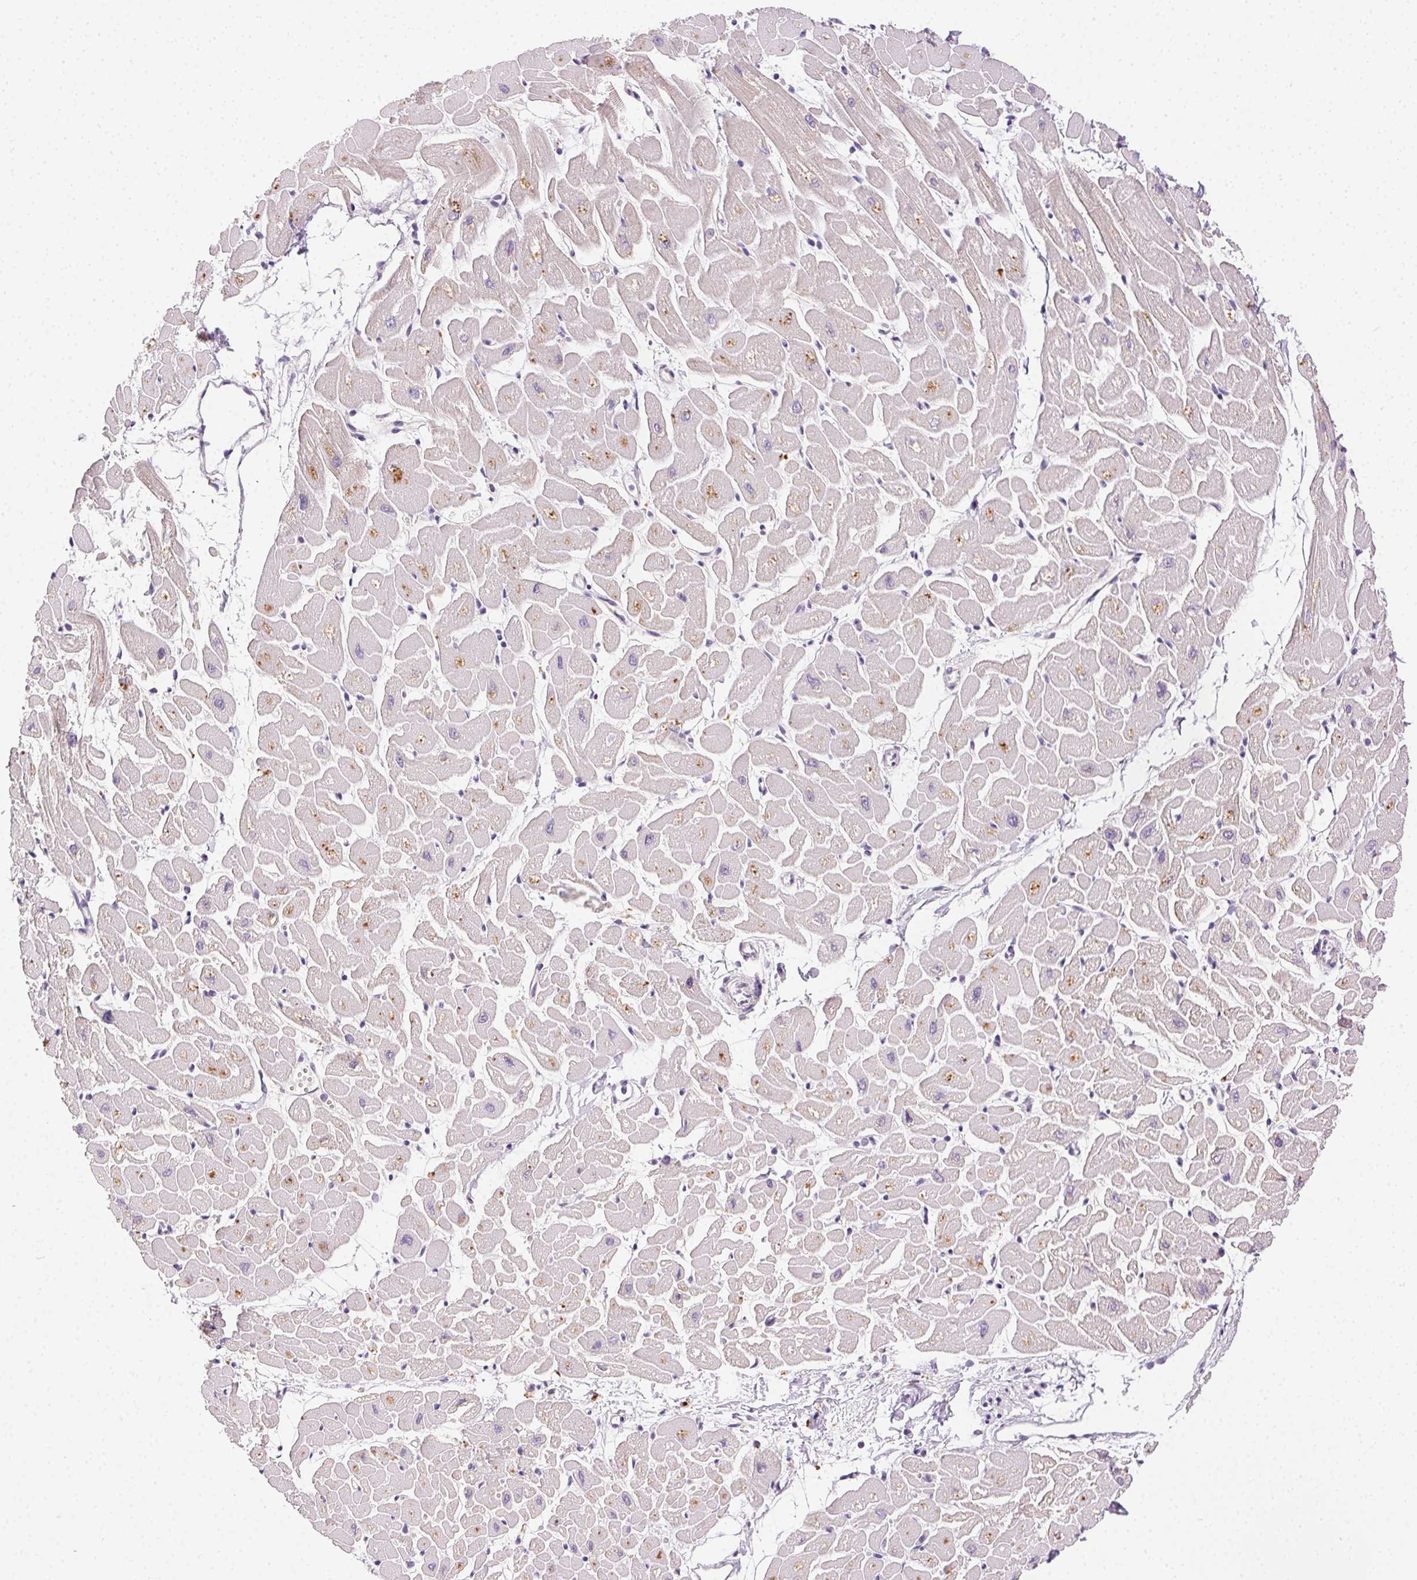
{"staining": {"intensity": "weak", "quantity": "<25%", "location": "cytoplasmic/membranous"}, "tissue": "heart muscle", "cell_type": "Cardiomyocytes", "image_type": "normal", "snomed": [{"axis": "morphology", "description": "Normal tissue, NOS"}, {"axis": "topography", "description": "Heart"}], "caption": "A histopathology image of heart muscle stained for a protein exhibits no brown staining in cardiomyocytes. Nuclei are stained in blue.", "gene": "BPIFB2", "patient": {"sex": "male", "age": 57}}